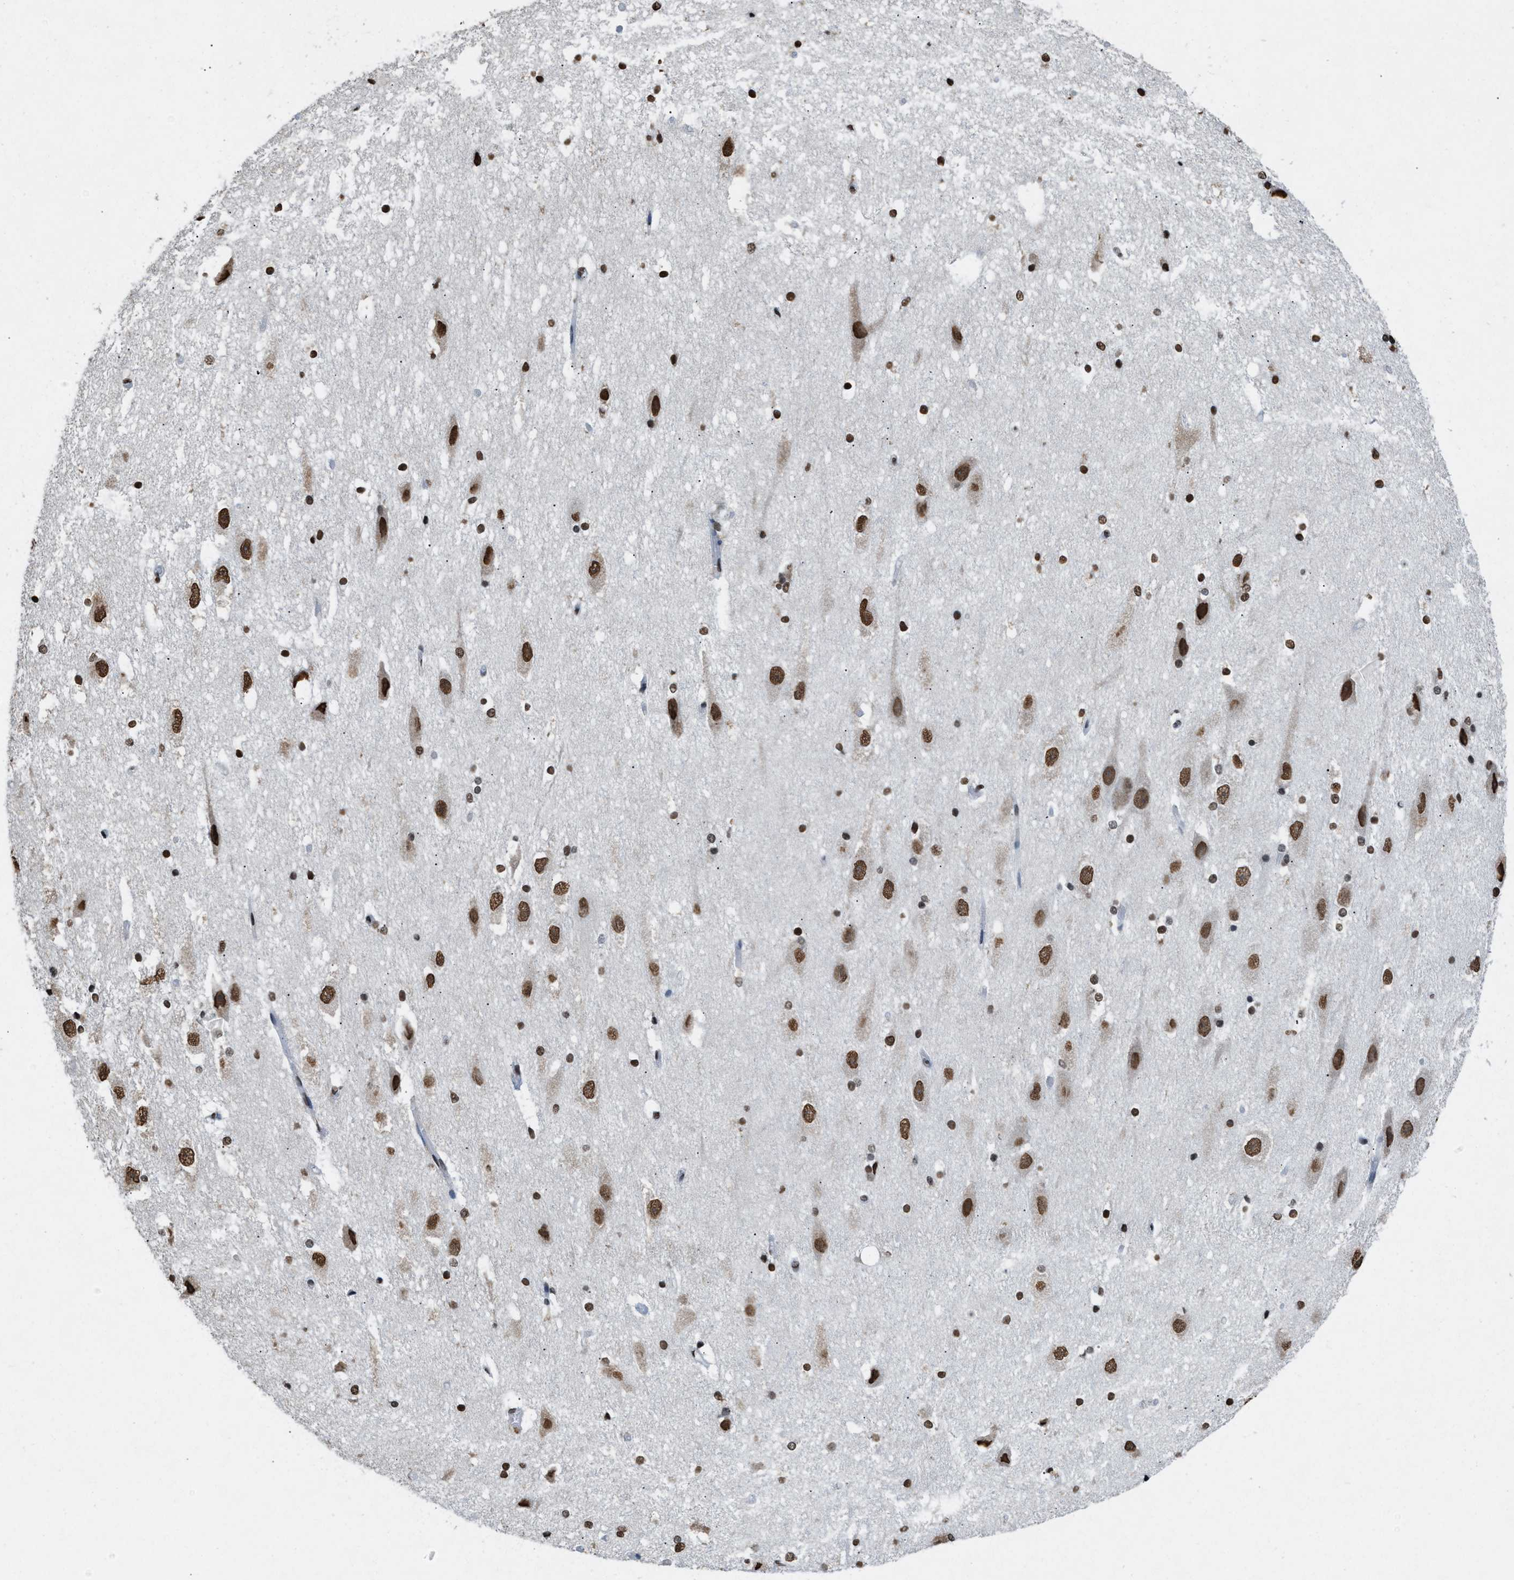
{"staining": {"intensity": "strong", "quantity": "25%-75%", "location": "nuclear"}, "tissue": "hippocampus", "cell_type": "Glial cells", "image_type": "normal", "snomed": [{"axis": "morphology", "description": "Normal tissue, NOS"}, {"axis": "topography", "description": "Hippocampus"}], "caption": "This photomicrograph displays normal hippocampus stained with immunohistochemistry to label a protein in brown. The nuclear of glial cells show strong positivity for the protein. Nuclei are counter-stained blue.", "gene": "NUP88", "patient": {"sex": "female", "age": 19}}